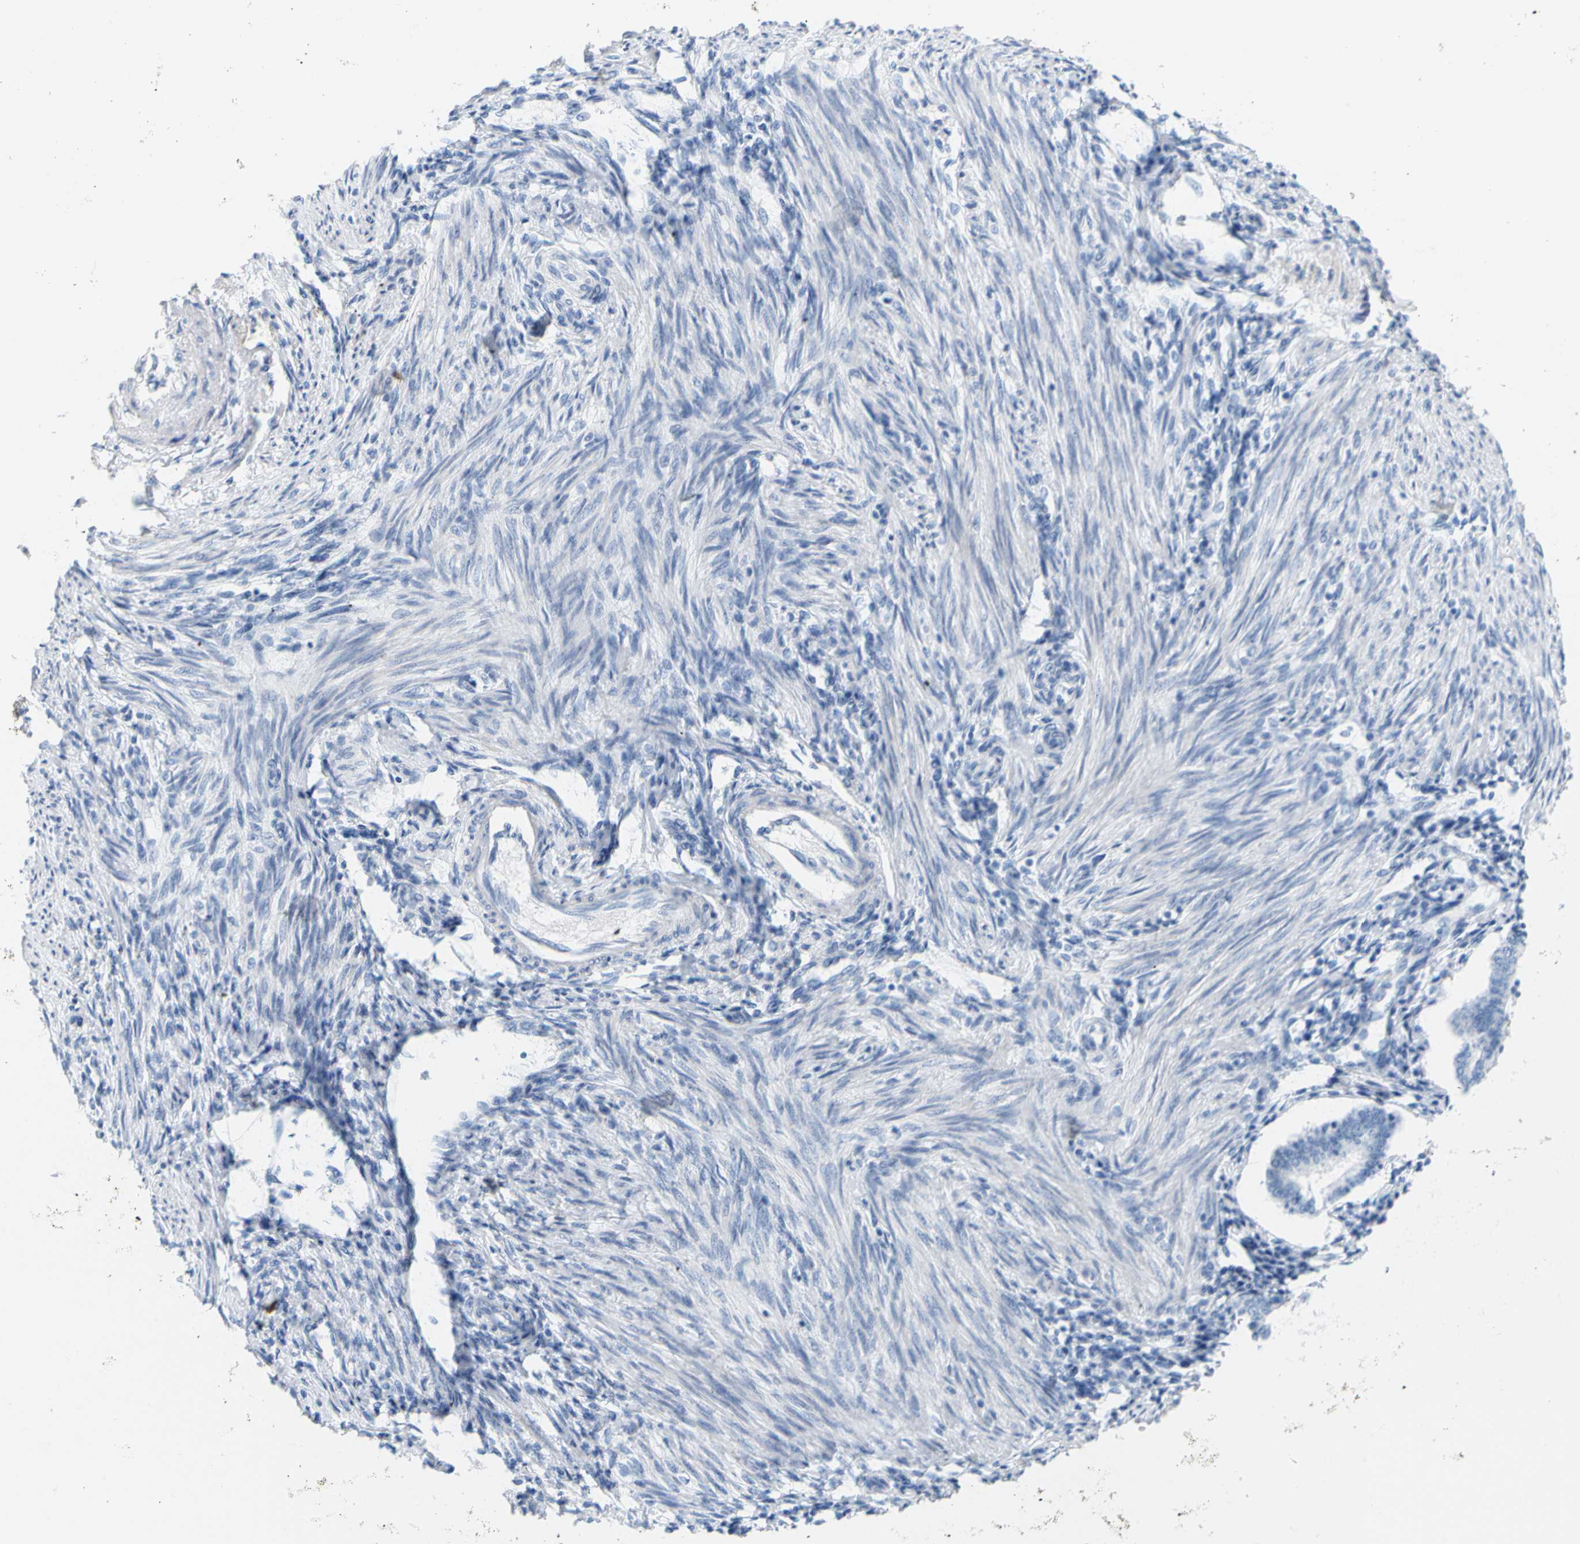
{"staining": {"intensity": "negative", "quantity": "none", "location": "none"}, "tissue": "endometrium", "cell_type": "Cells in endometrial stroma", "image_type": "normal", "snomed": [{"axis": "morphology", "description": "Normal tissue, NOS"}, {"axis": "topography", "description": "Endometrium"}], "caption": "Immunohistochemistry (IHC) of normal endometrium exhibits no positivity in cells in endometrial stroma.", "gene": "OPN1SW", "patient": {"sex": "female", "age": 42}}